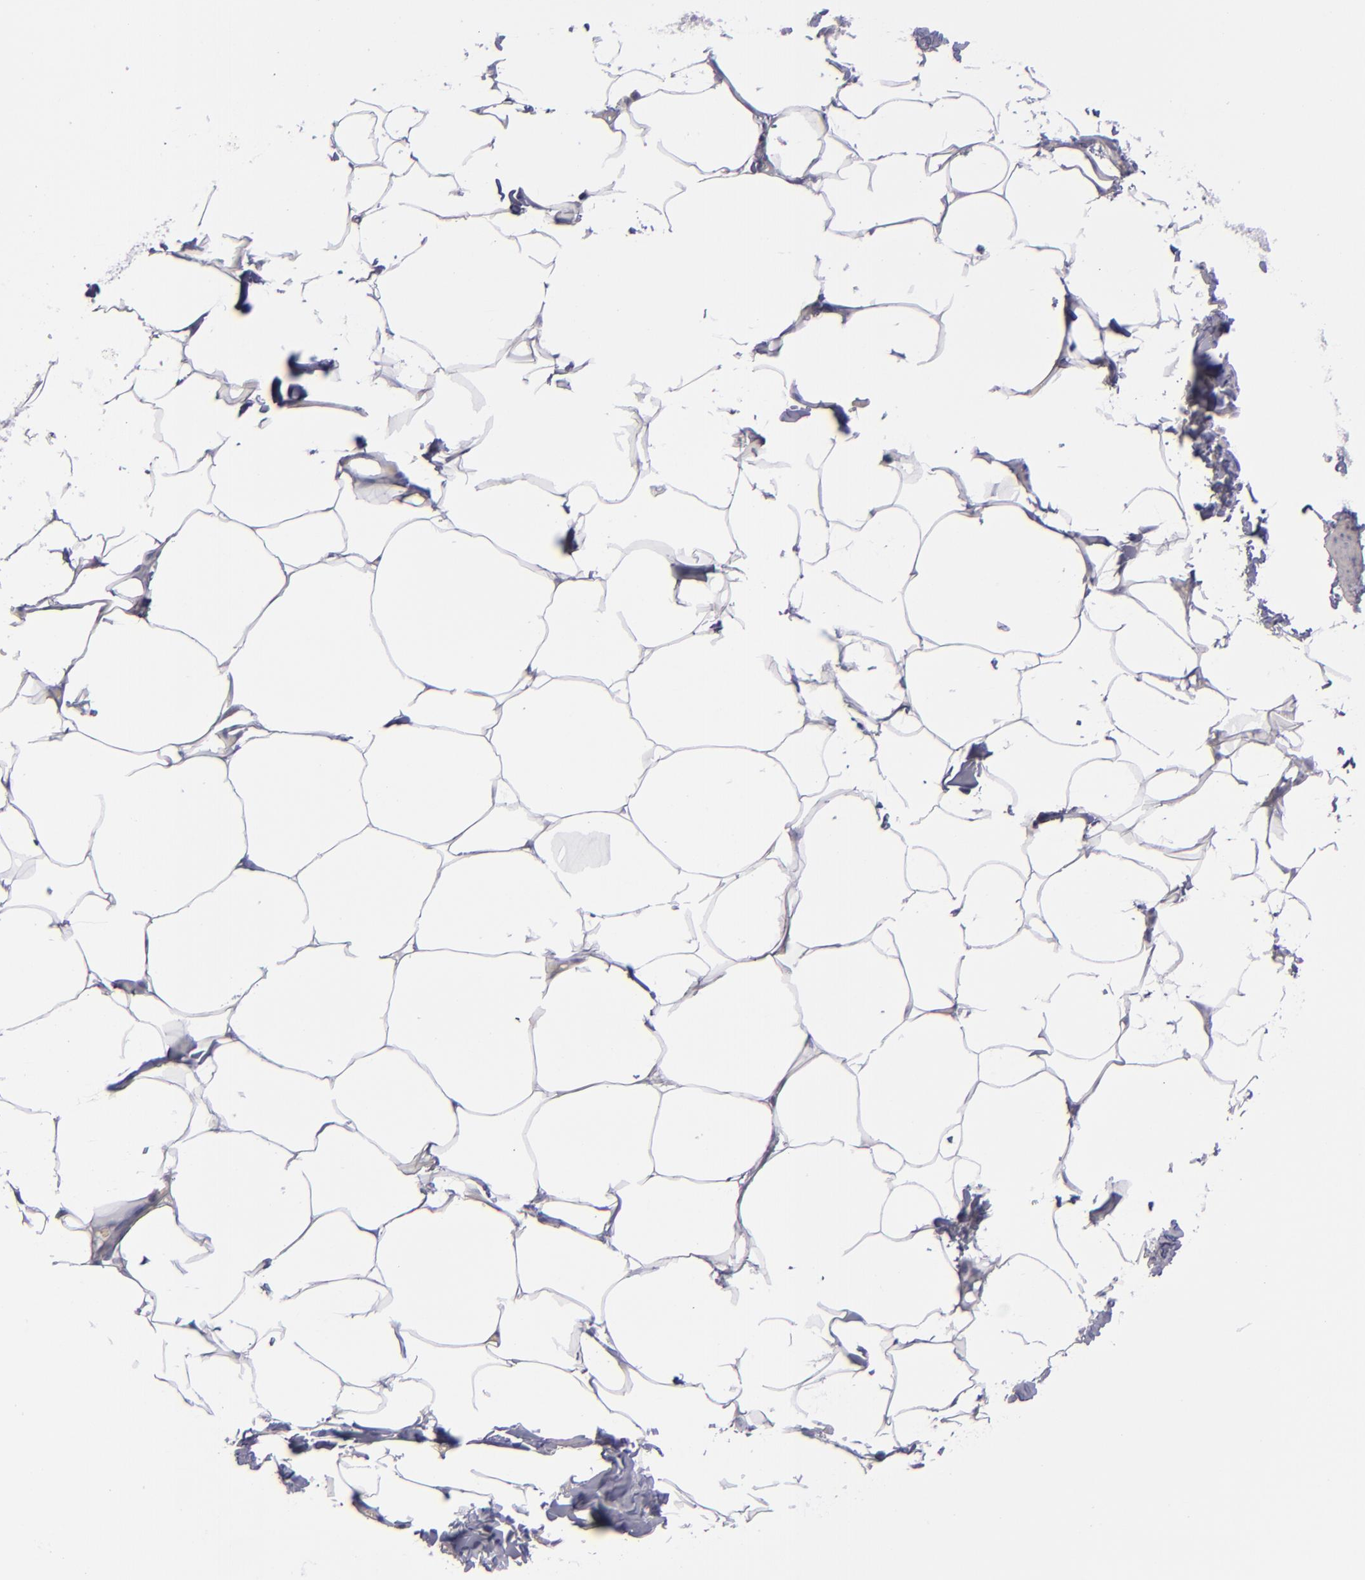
{"staining": {"intensity": "negative", "quantity": "none", "location": "none"}, "tissue": "adipose tissue", "cell_type": "Adipocytes", "image_type": "normal", "snomed": [{"axis": "morphology", "description": "Normal tissue, NOS"}, {"axis": "topography", "description": "Vascular tissue"}], "caption": "This is an immunohistochemistry (IHC) image of normal adipose tissue. There is no expression in adipocytes.", "gene": "CD27", "patient": {"sex": "male", "age": 41}}